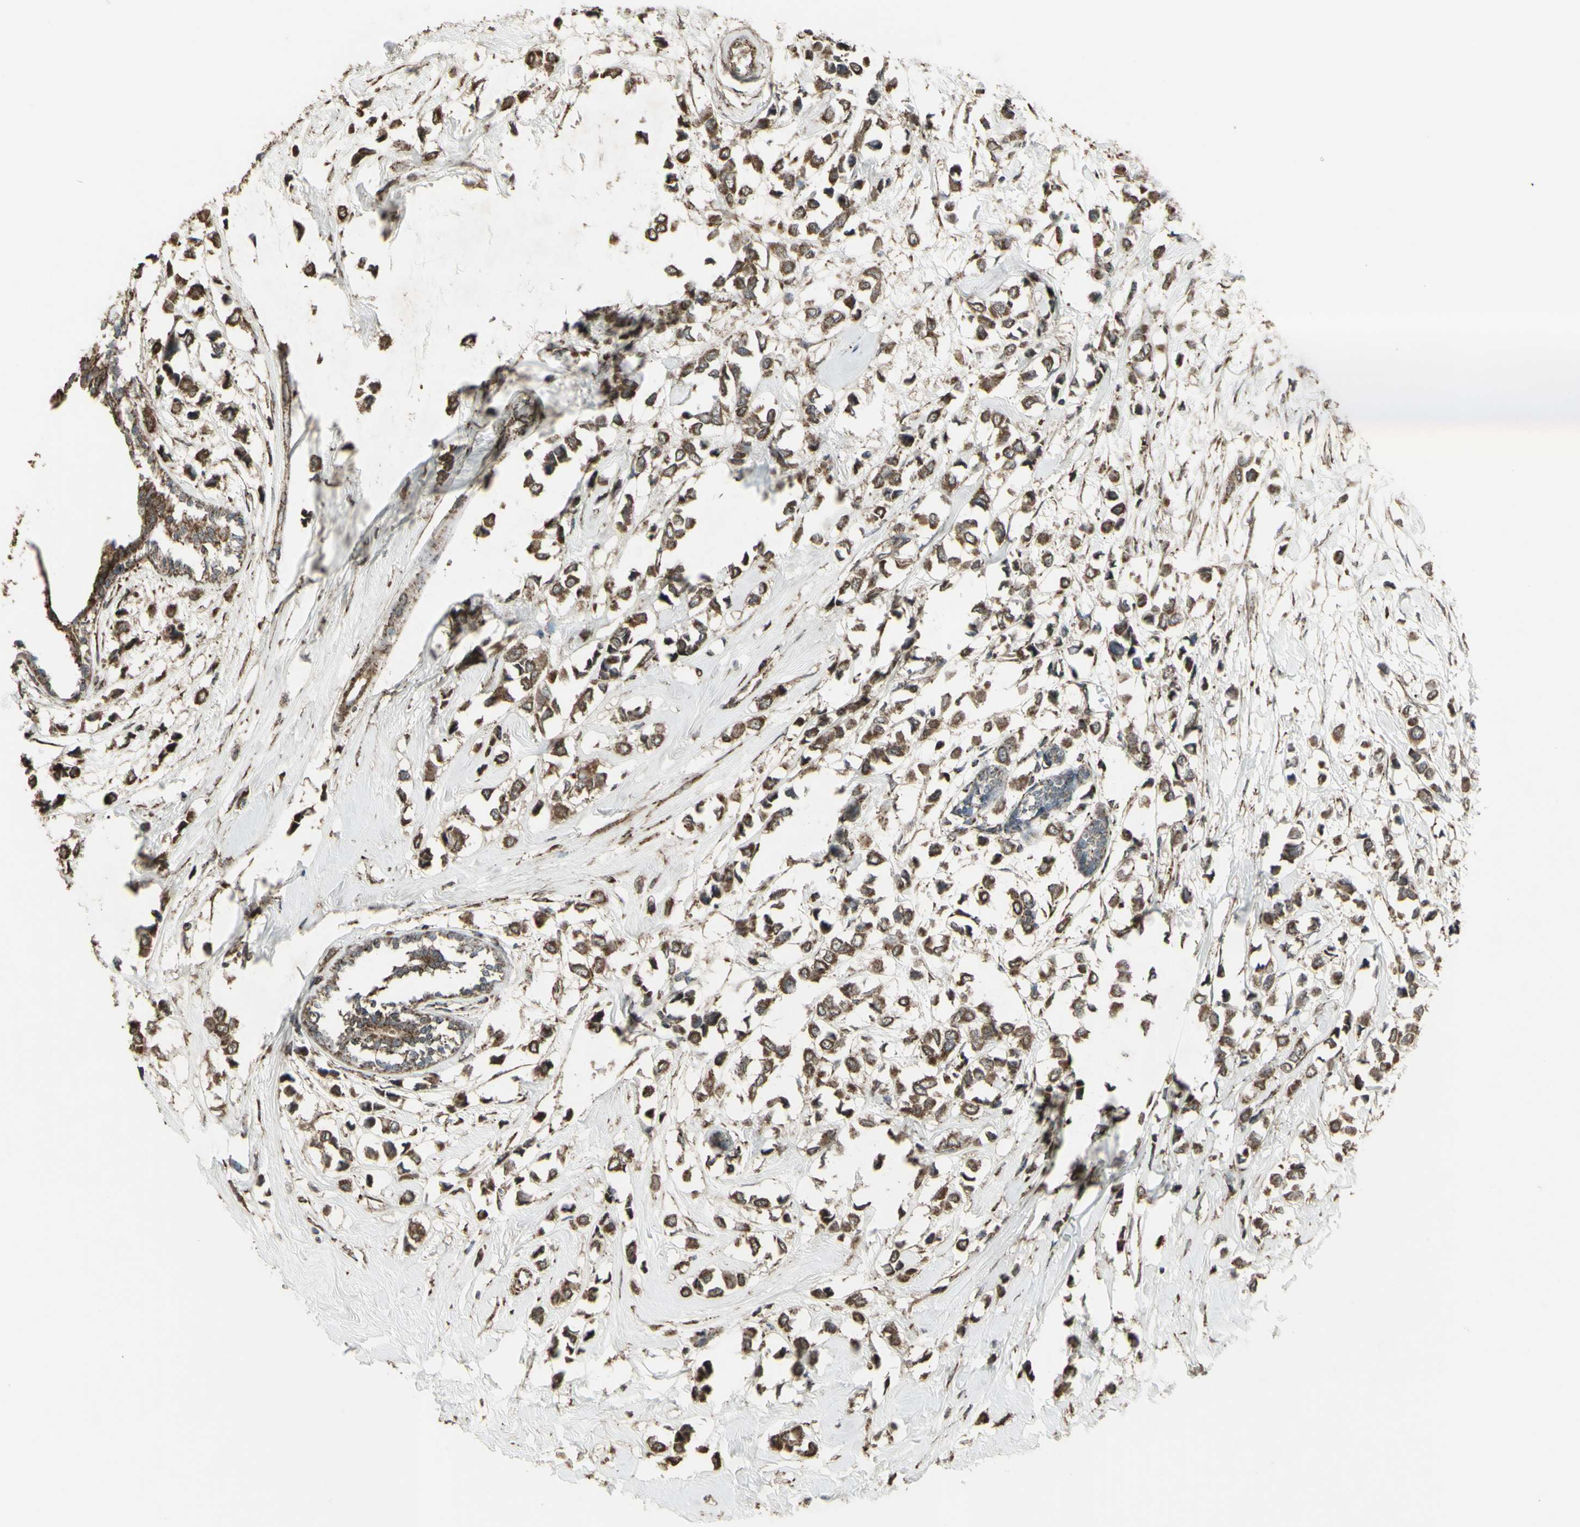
{"staining": {"intensity": "moderate", "quantity": ">75%", "location": "cytoplasmic/membranous"}, "tissue": "breast cancer", "cell_type": "Tumor cells", "image_type": "cancer", "snomed": [{"axis": "morphology", "description": "Lobular carcinoma"}, {"axis": "topography", "description": "Breast"}], "caption": "The micrograph displays immunohistochemical staining of breast cancer. There is moderate cytoplasmic/membranous positivity is present in approximately >75% of tumor cells. The protein is shown in brown color, while the nuclei are stained blue.", "gene": "FXYD3", "patient": {"sex": "female", "age": 51}}